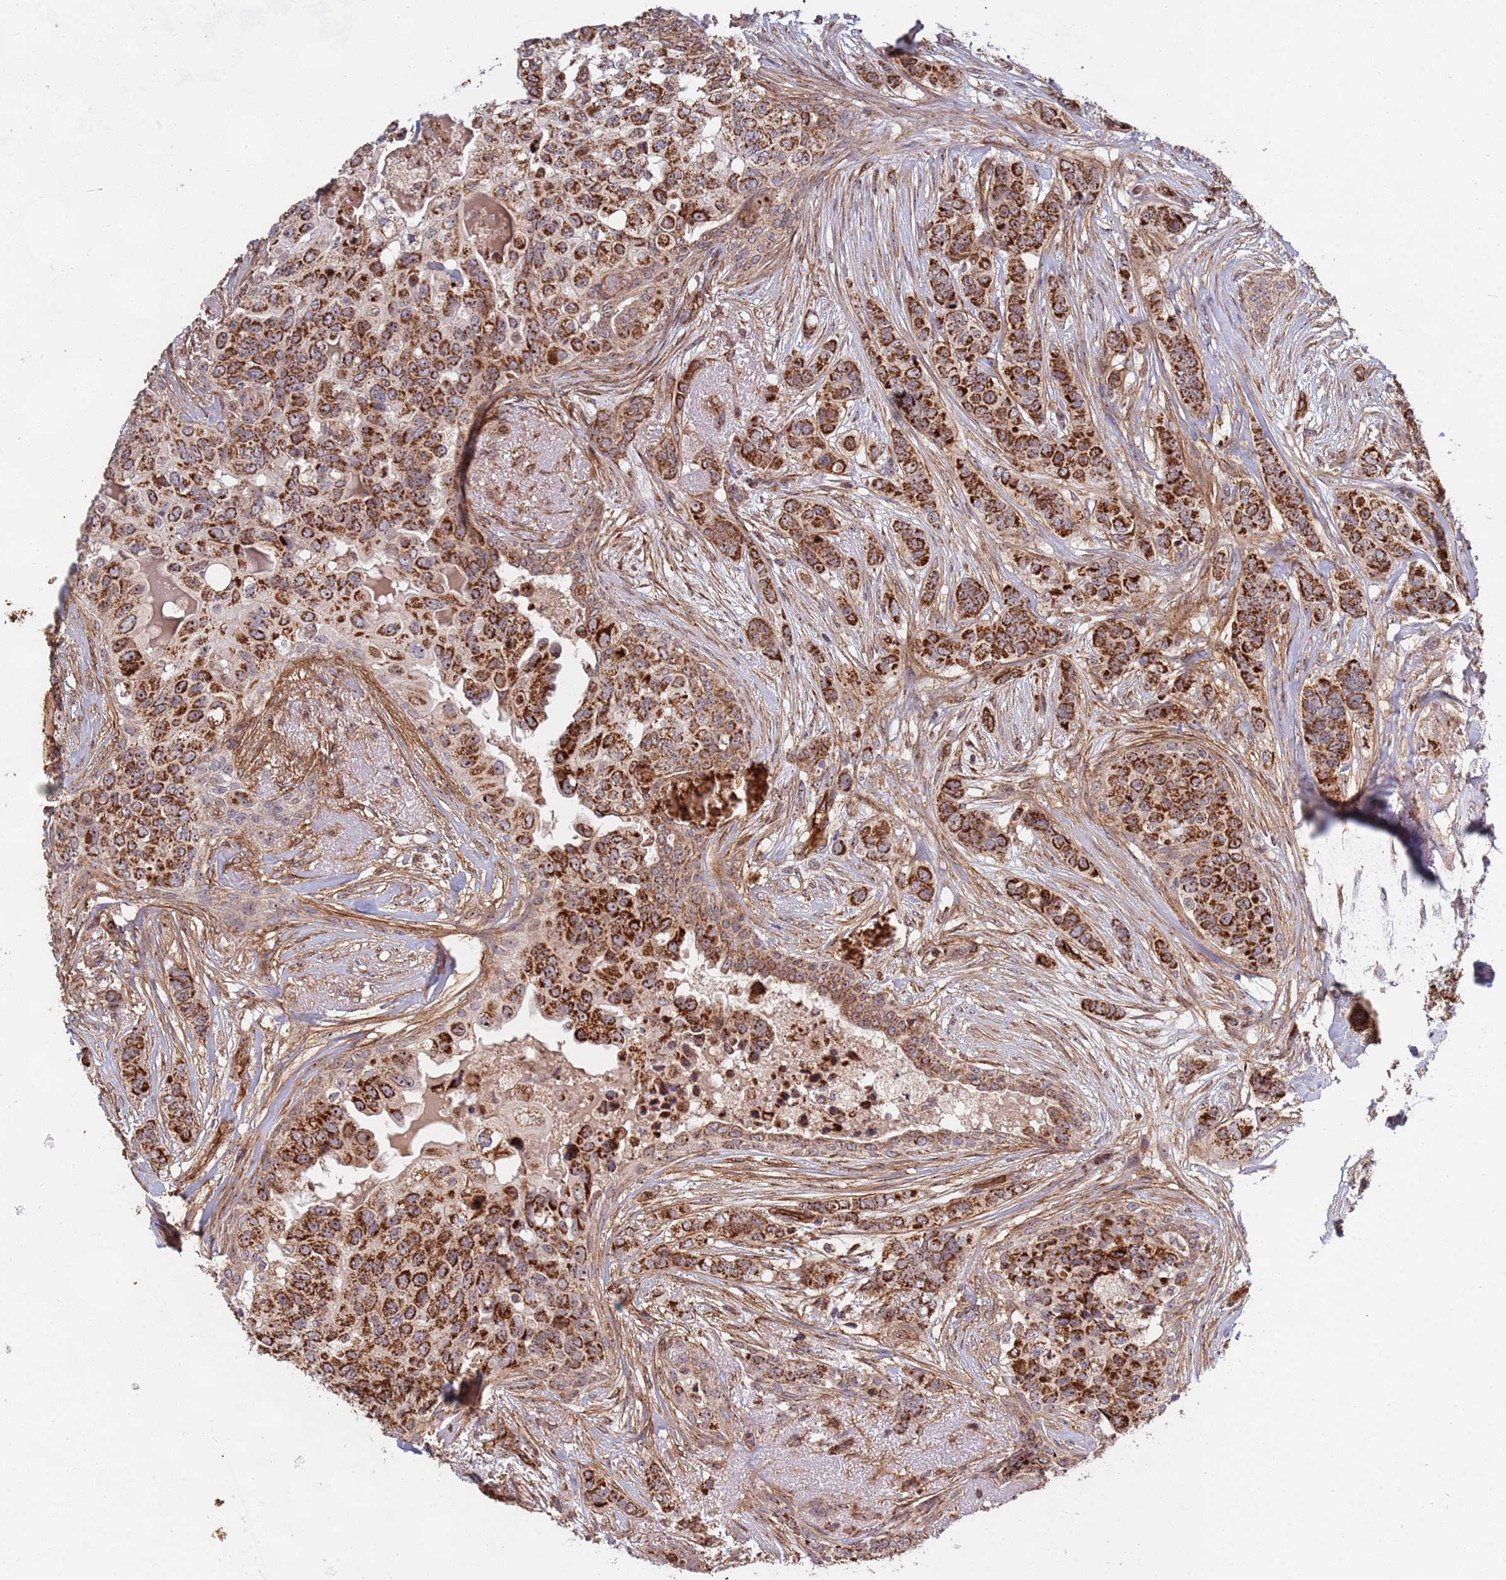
{"staining": {"intensity": "strong", "quantity": ">75%", "location": "cytoplasmic/membranous"}, "tissue": "breast cancer", "cell_type": "Tumor cells", "image_type": "cancer", "snomed": [{"axis": "morphology", "description": "Lobular carcinoma"}, {"axis": "topography", "description": "Breast"}], "caption": "Brown immunohistochemical staining in human lobular carcinoma (breast) shows strong cytoplasmic/membranous positivity in about >75% of tumor cells. The staining was performed using DAB to visualize the protein expression in brown, while the nuclei were stained in blue with hematoxylin (Magnification: 20x).", "gene": "DCHS1", "patient": {"sex": "female", "age": 51}}